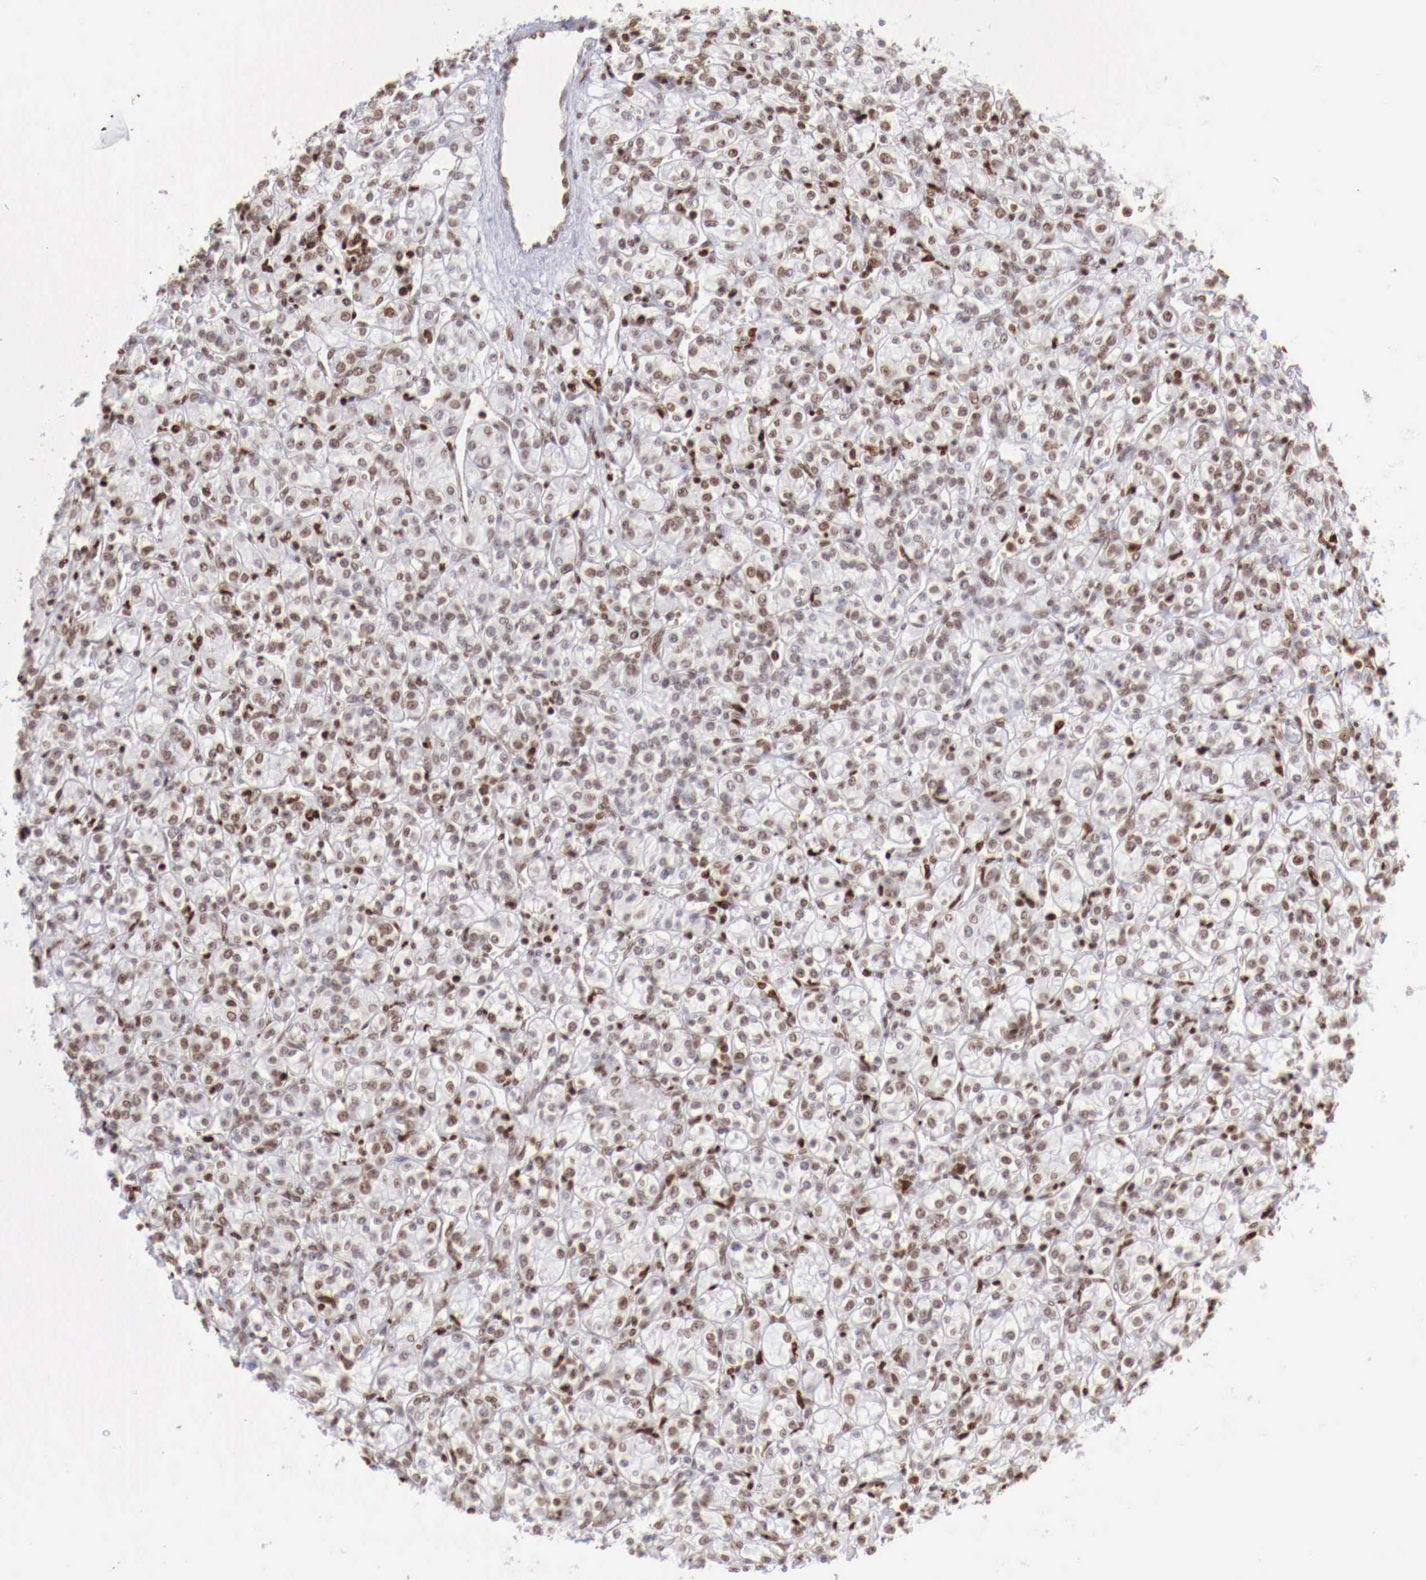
{"staining": {"intensity": "weak", "quantity": ">75%", "location": "nuclear"}, "tissue": "renal cancer", "cell_type": "Tumor cells", "image_type": "cancer", "snomed": [{"axis": "morphology", "description": "Adenocarcinoma, NOS"}, {"axis": "topography", "description": "Kidney"}], "caption": "Renal cancer (adenocarcinoma) stained for a protein (brown) reveals weak nuclear positive staining in approximately >75% of tumor cells.", "gene": "MAX", "patient": {"sex": "male", "age": 77}}